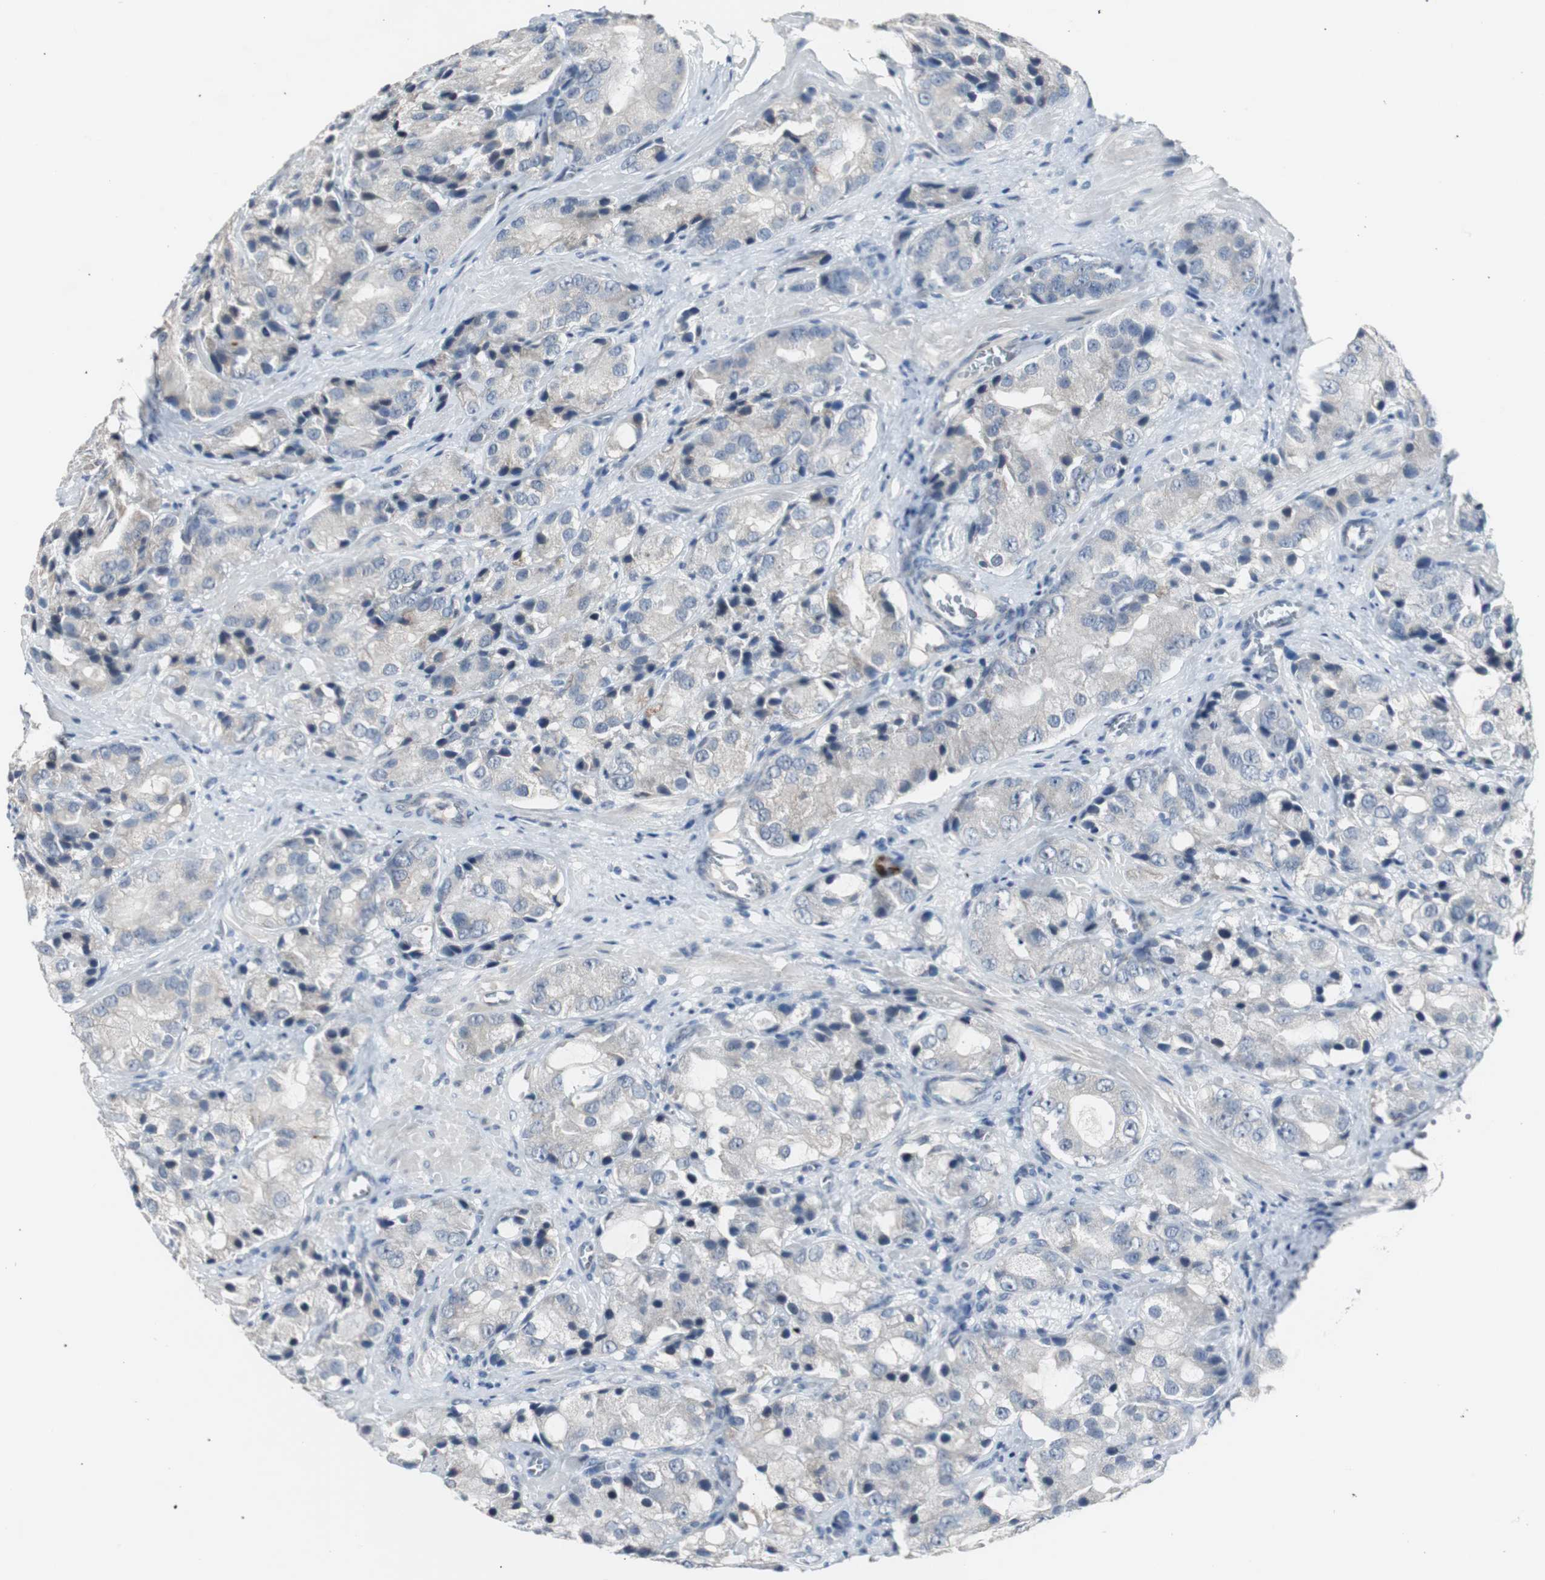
{"staining": {"intensity": "negative", "quantity": "none", "location": "none"}, "tissue": "prostate cancer", "cell_type": "Tumor cells", "image_type": "cancer", "snomed": [{"axis": "morphology", "description": "Adenocarcinoma, High grade"}, {"axis": "topography", "description": "Prostate"}], "caption": "There is no significant expression in tumor cells of prostate cancer.", "gene": "SOX30", "patient": {"sex": "male", "age": 70}}